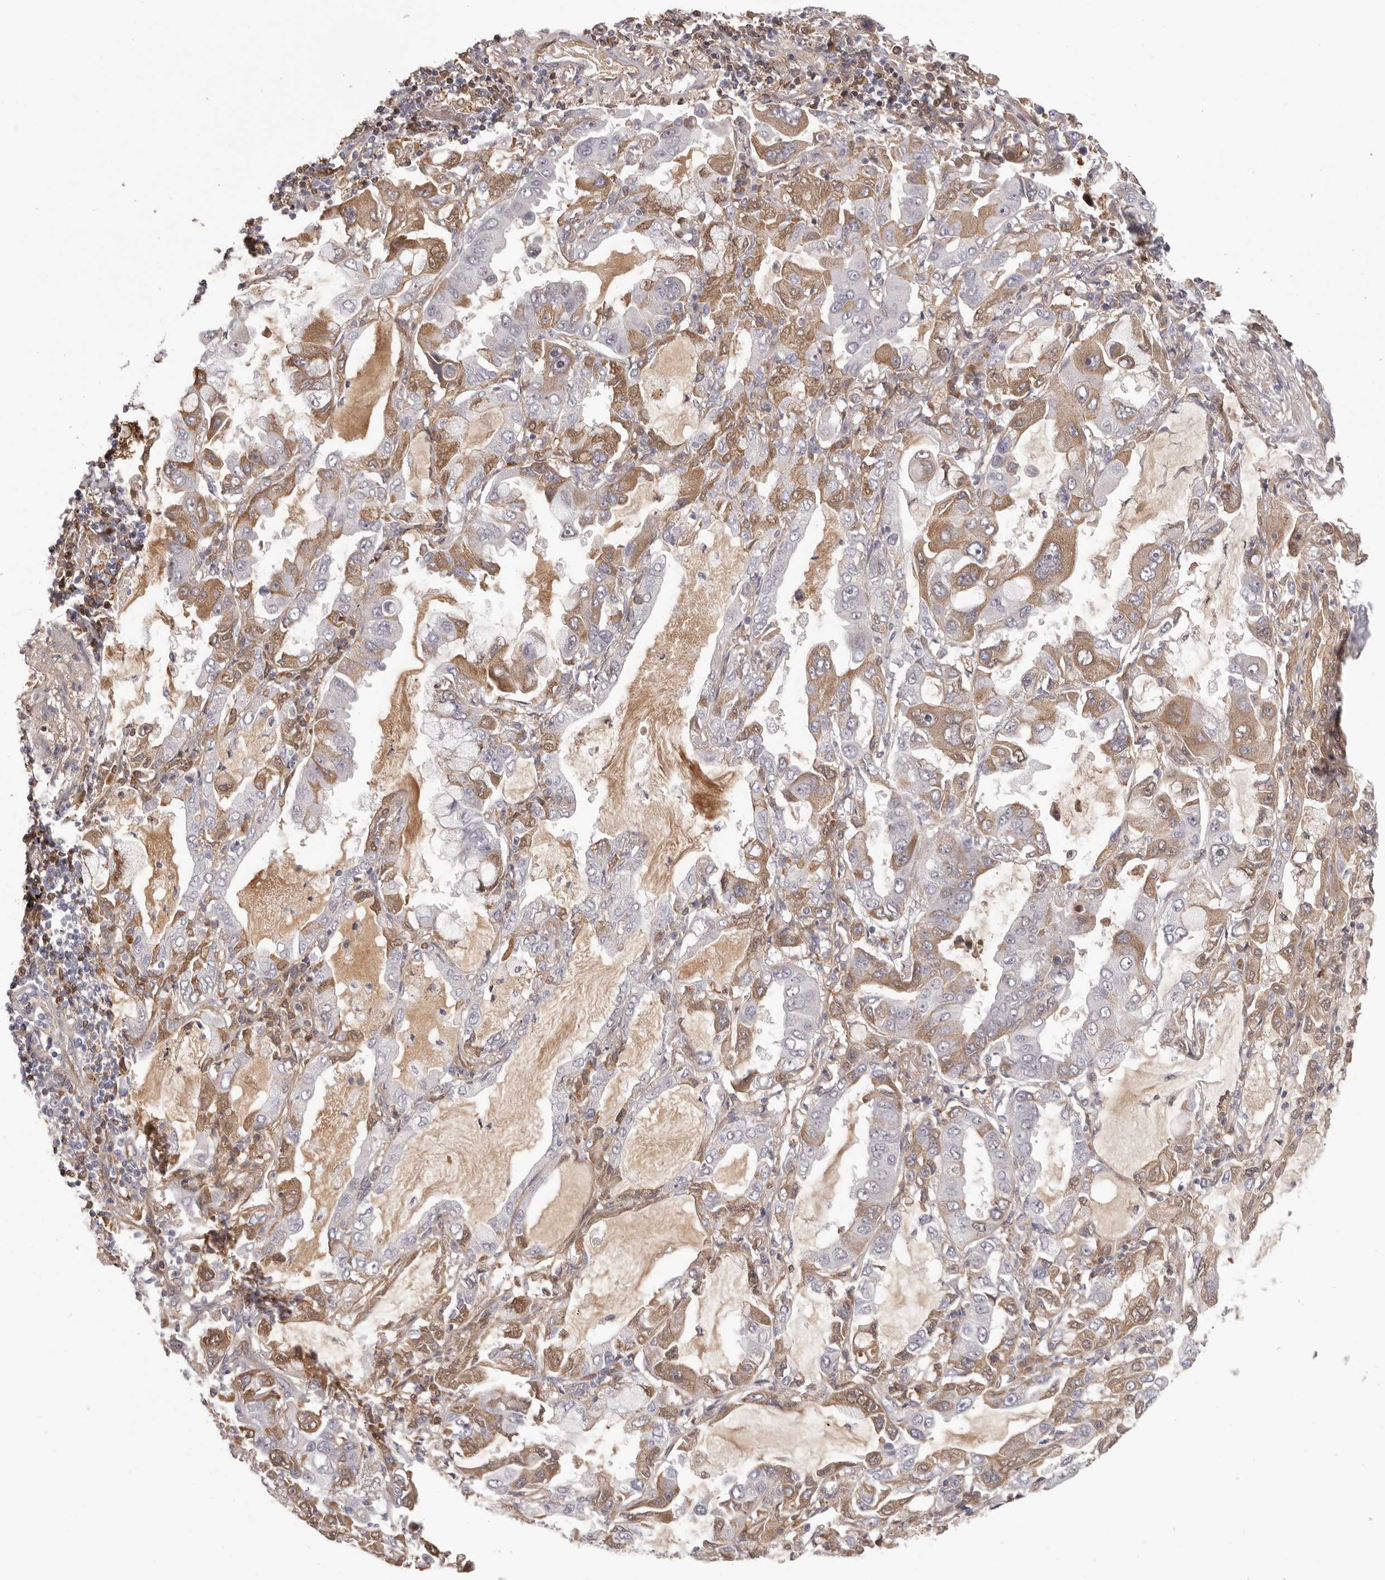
{"staining": {"intensity": "moderate", "quantity": "<25%", "location": "cytoplasmic/membranous"}, "tissue": "lung cancer", "cell_type": "Tumor cells", "image_type": "cancer", "snomed": [{"axis": "morphology", "description": "Adenocarcinoma, NOS"}, {"axis": "topography", "description": "Lung"}], "caption": "Lung adenocarcinoma stained with a brown dye demonstrates moderate cytoplasmic/membranous positive positivity in approximately <25% of tumor cells.", "gene": "OTUD3", "patient": {"sex": "male", "age": 64}}